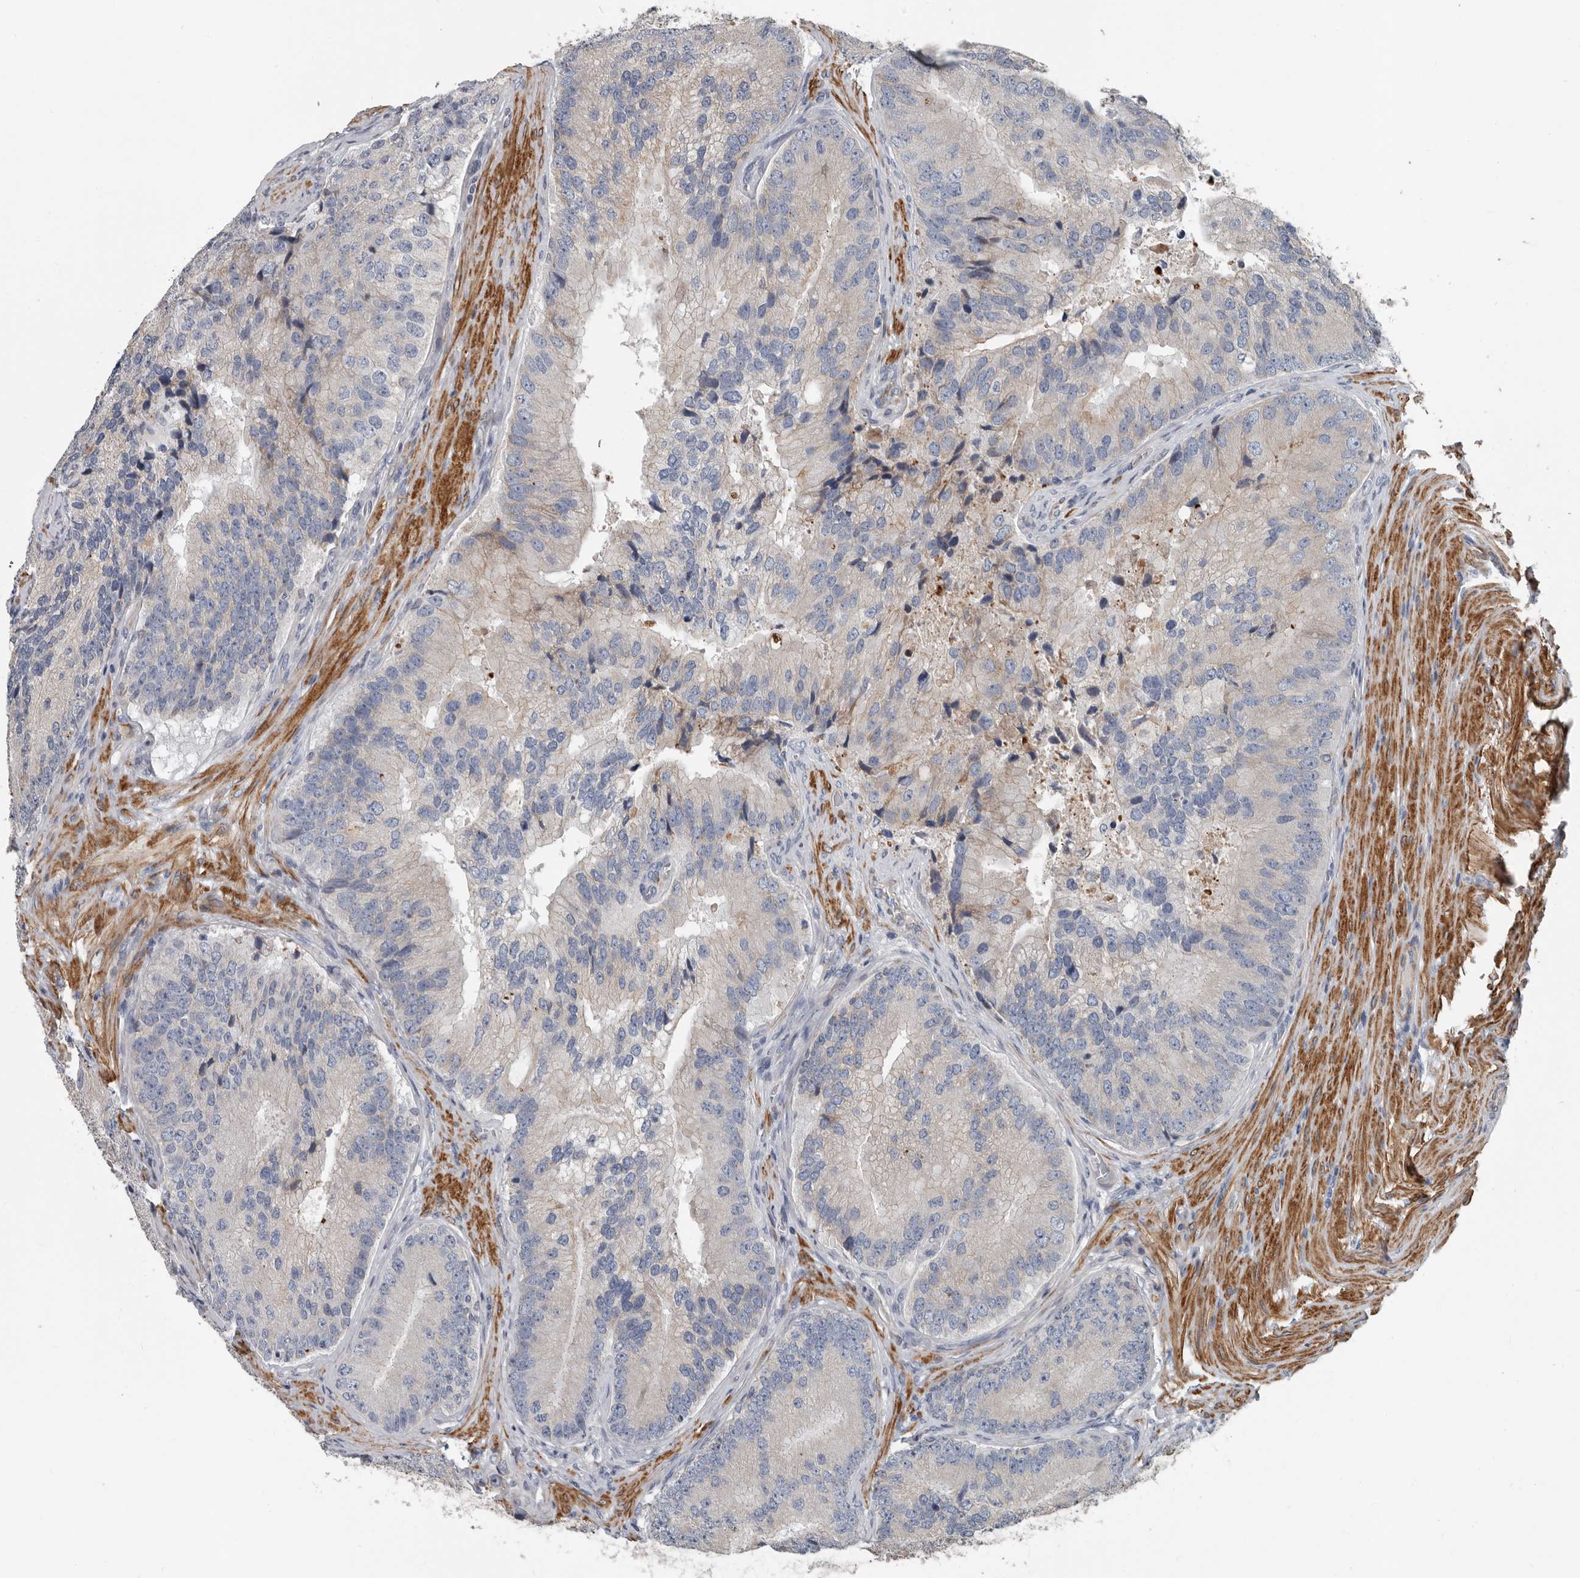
{"staining": {"intensity": "moderate", "quantity": "<25%", "location": "cytoplasmic/membranous"}, "tissue": "prostate cancer", "cell_type": "Tumor cells", "image_type": "cancer", "snomed": [{"axis": "morphology", "description": "Adenocarcinoma, High grade"}, {"axis": "topography", "description": "Prostate"}], "caption": "Tumor cells exhibit low levels of moderate cytoplasmic/membranous staining in approximately <25% of cells in adenocarcinoma (high-grade) (prostate). The protein of interest is stained brown, and the nuclei are stained in blue (DAB IHC with brightfield microscopy, high magnification).", "gene": "DPY19L4", "patient": {"sex": "male", "age": 70}}